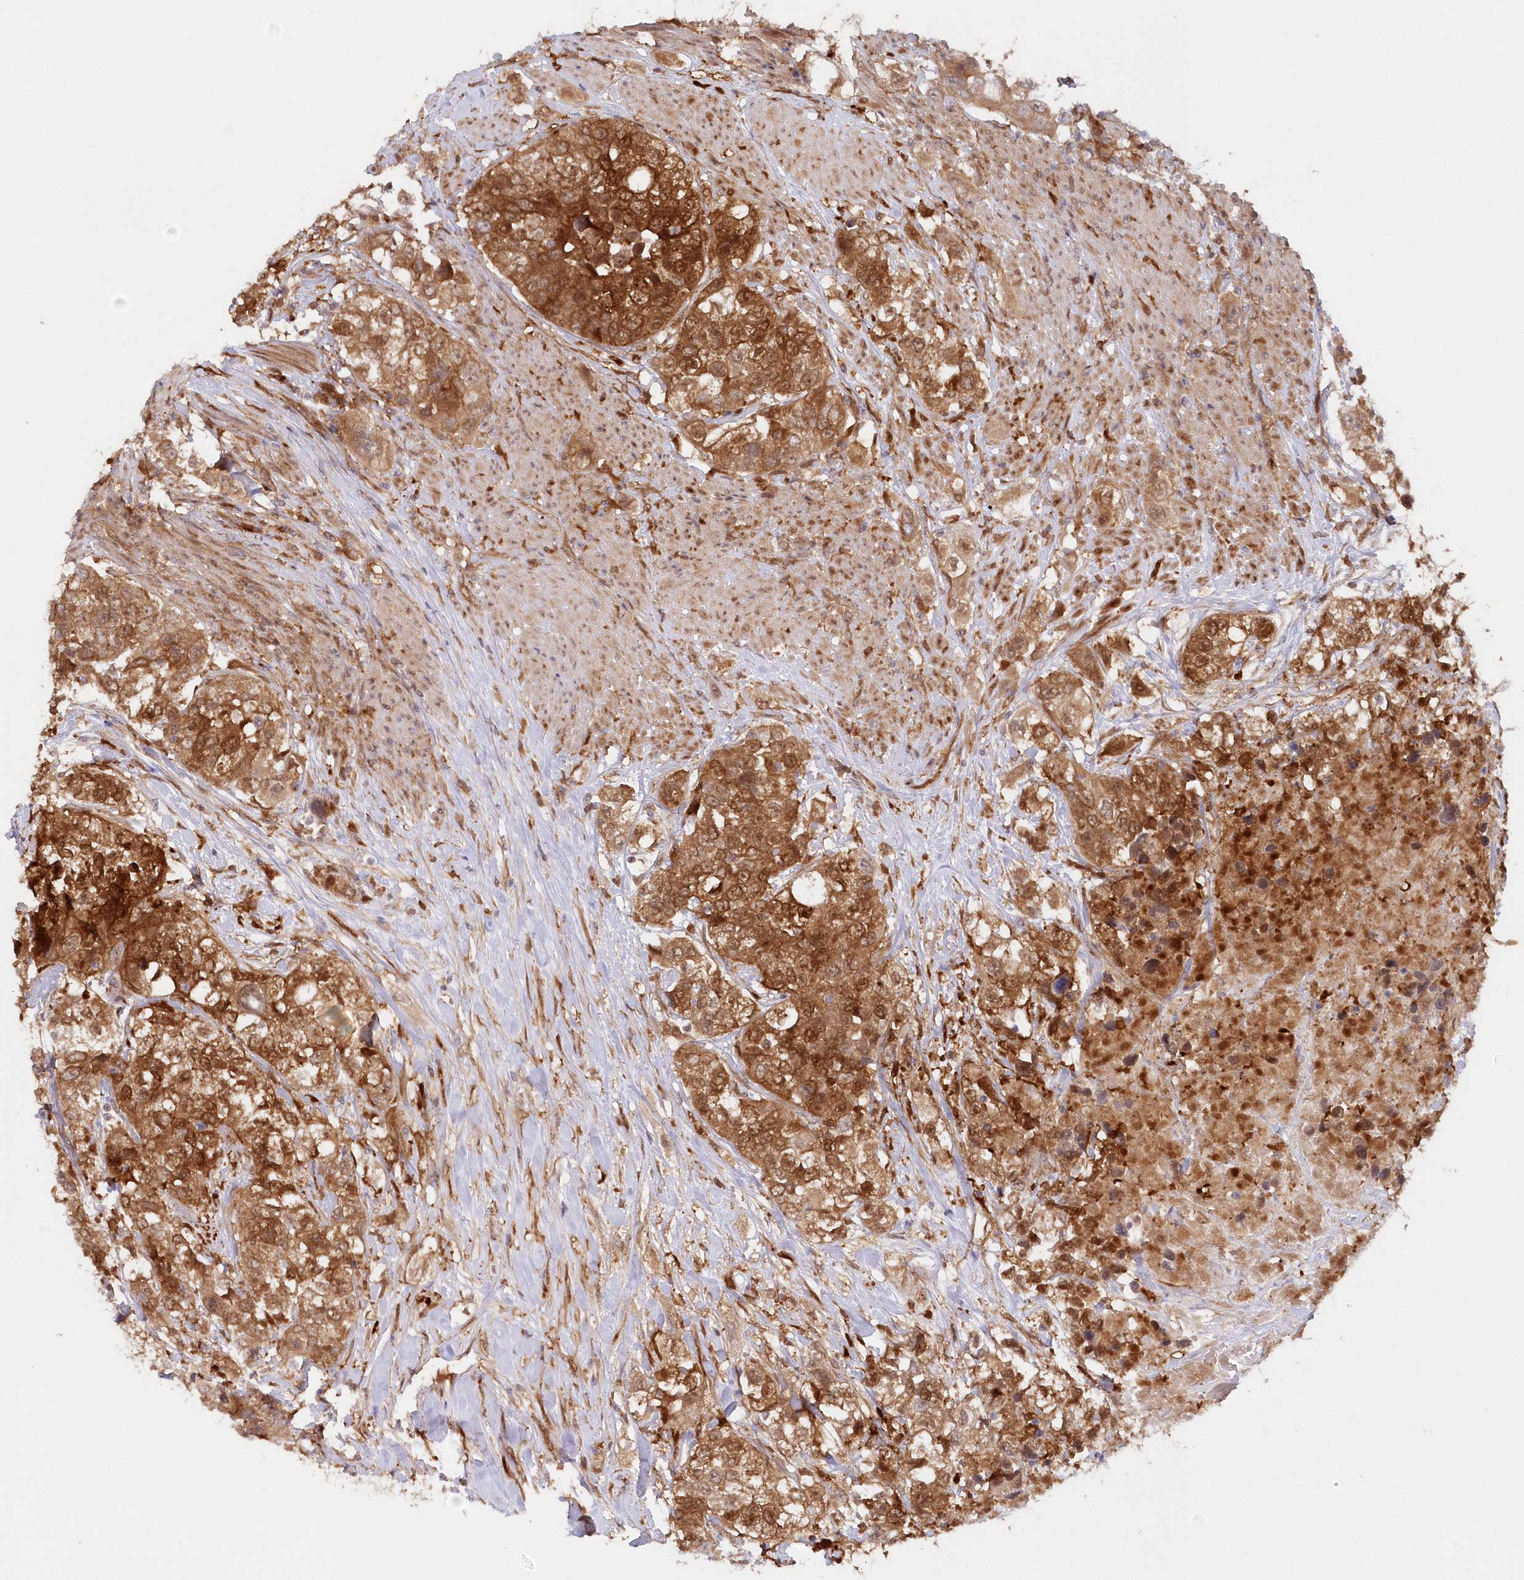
{"staining": {"intensity": "moderate", "quantity": ">75%", "location": "cytoplasmic/membranous"}, "tissue": "urothelial cancer", "cell_type": "Tumor cells", "image_type": "cancer", "snomed": [{"axis": "morphology", "description": "Urothelial carcinoma, High grade"}, {"axis": "topography", "description": "Urinary bladder"}], "caption": "Brown immunohistochemical staining in human urothelial cancer displays moderate cytoplasmic/membranous staining in about >75% of tumor cells.", "gene": "GBE1", "patient": {"sex": "female", "age": 80}}